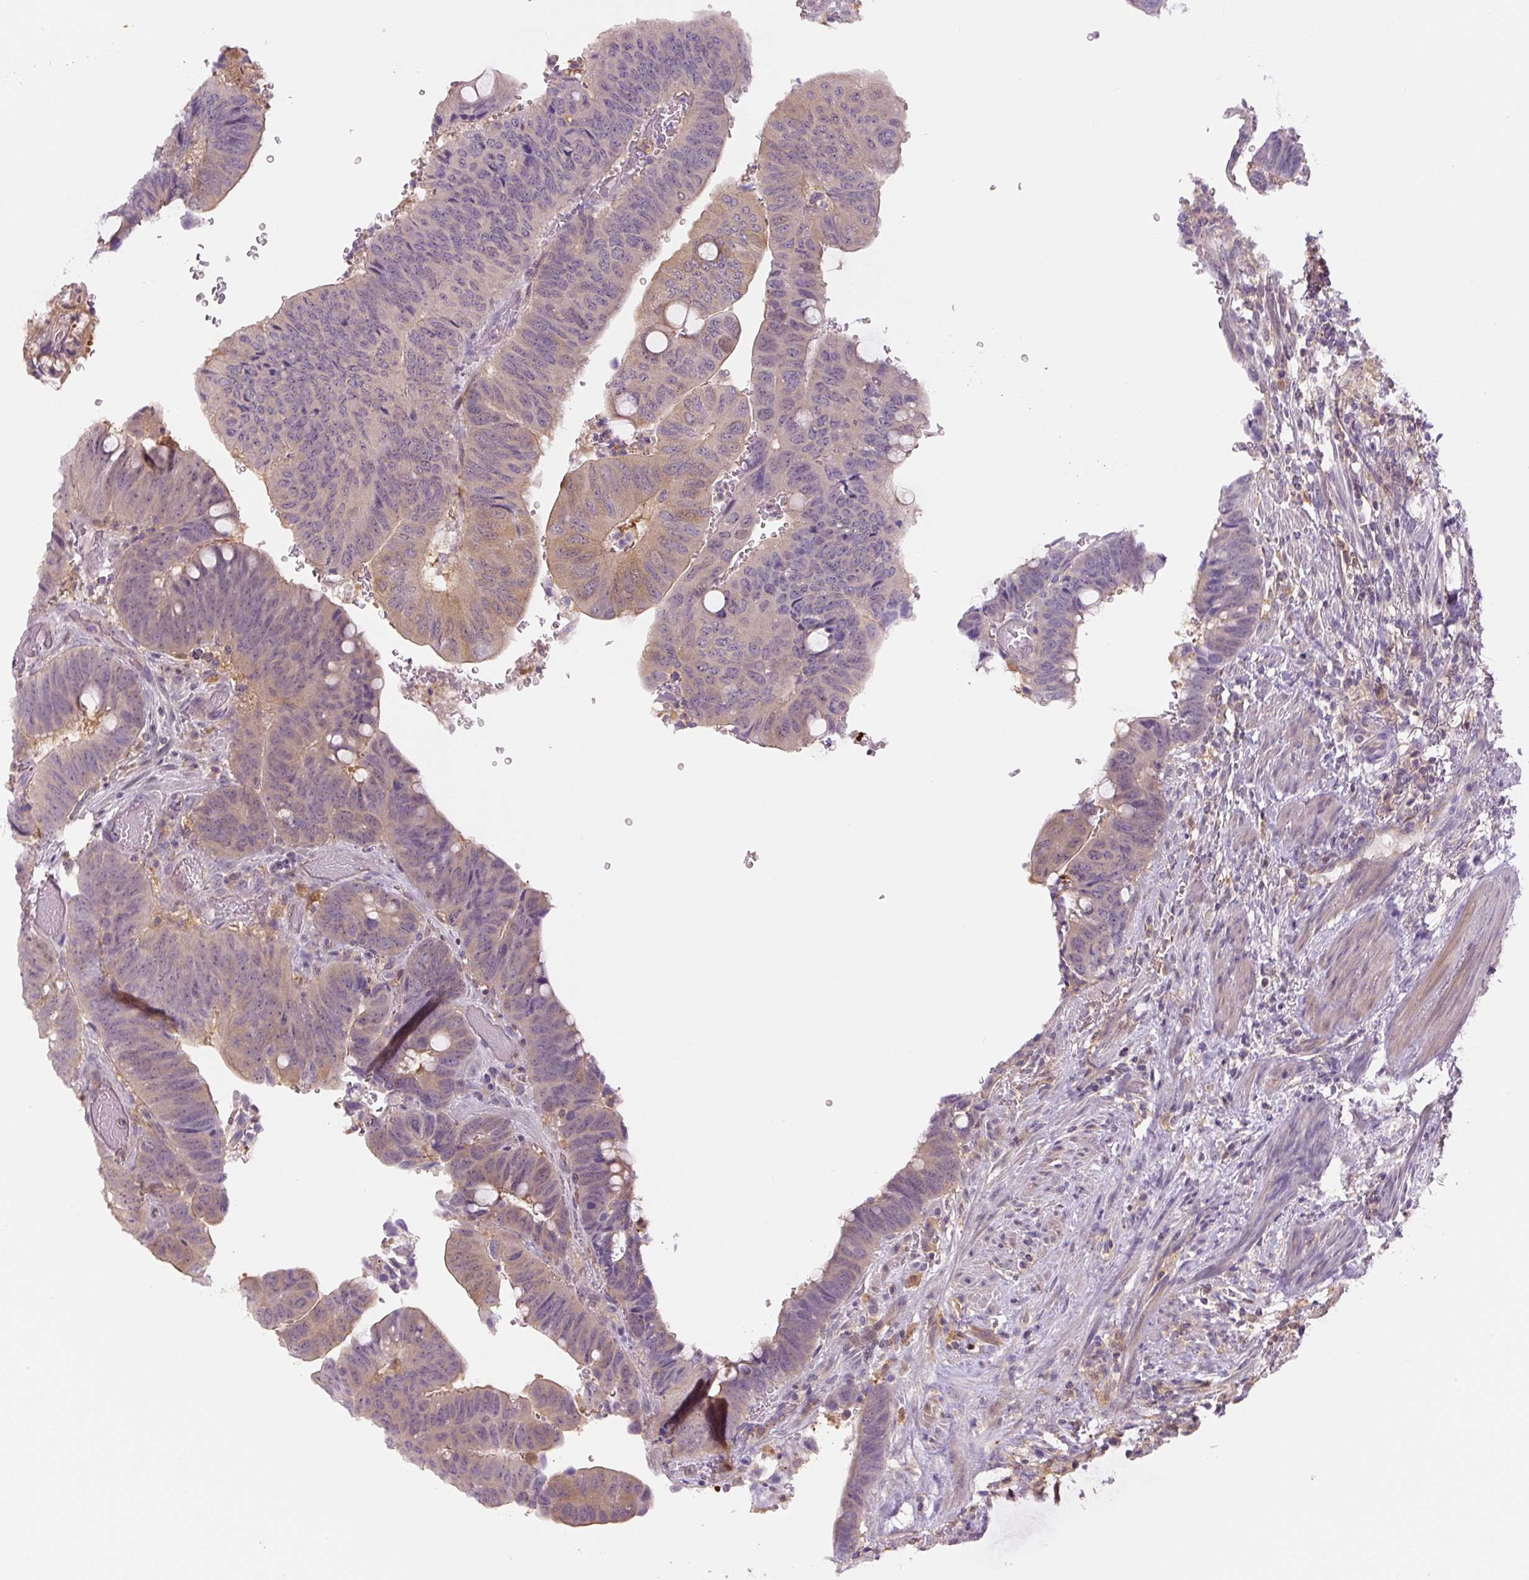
{"staining": {"intensity": "weak", "quantity": "25%-75%", "location": "cytoplasmic/membranous"}, "tissue": "colorectal cancer", "cell_type": "Tumor cells", "image_type": "cancer", "snomed": [{"axis": "morphology", "description": "Normal tissue, NOS"}, {"axis": "morphology", "description": "Adenocarcinoma, NOS"}, {"axis": "topography", "description": "Rectum"}, {"axis": "topography", "description": "Peripheral nerve tissue"}], "caption": "Colorectal cancer (adenocarcinoma) tissue demonstrates weak cytoplasmic/membranous expression in approximately 25%-75% of tumor cells, visualized by immunohistochemistry.", "gene": "SPSB2", "patient": {"sex": "male", "age": 92}}